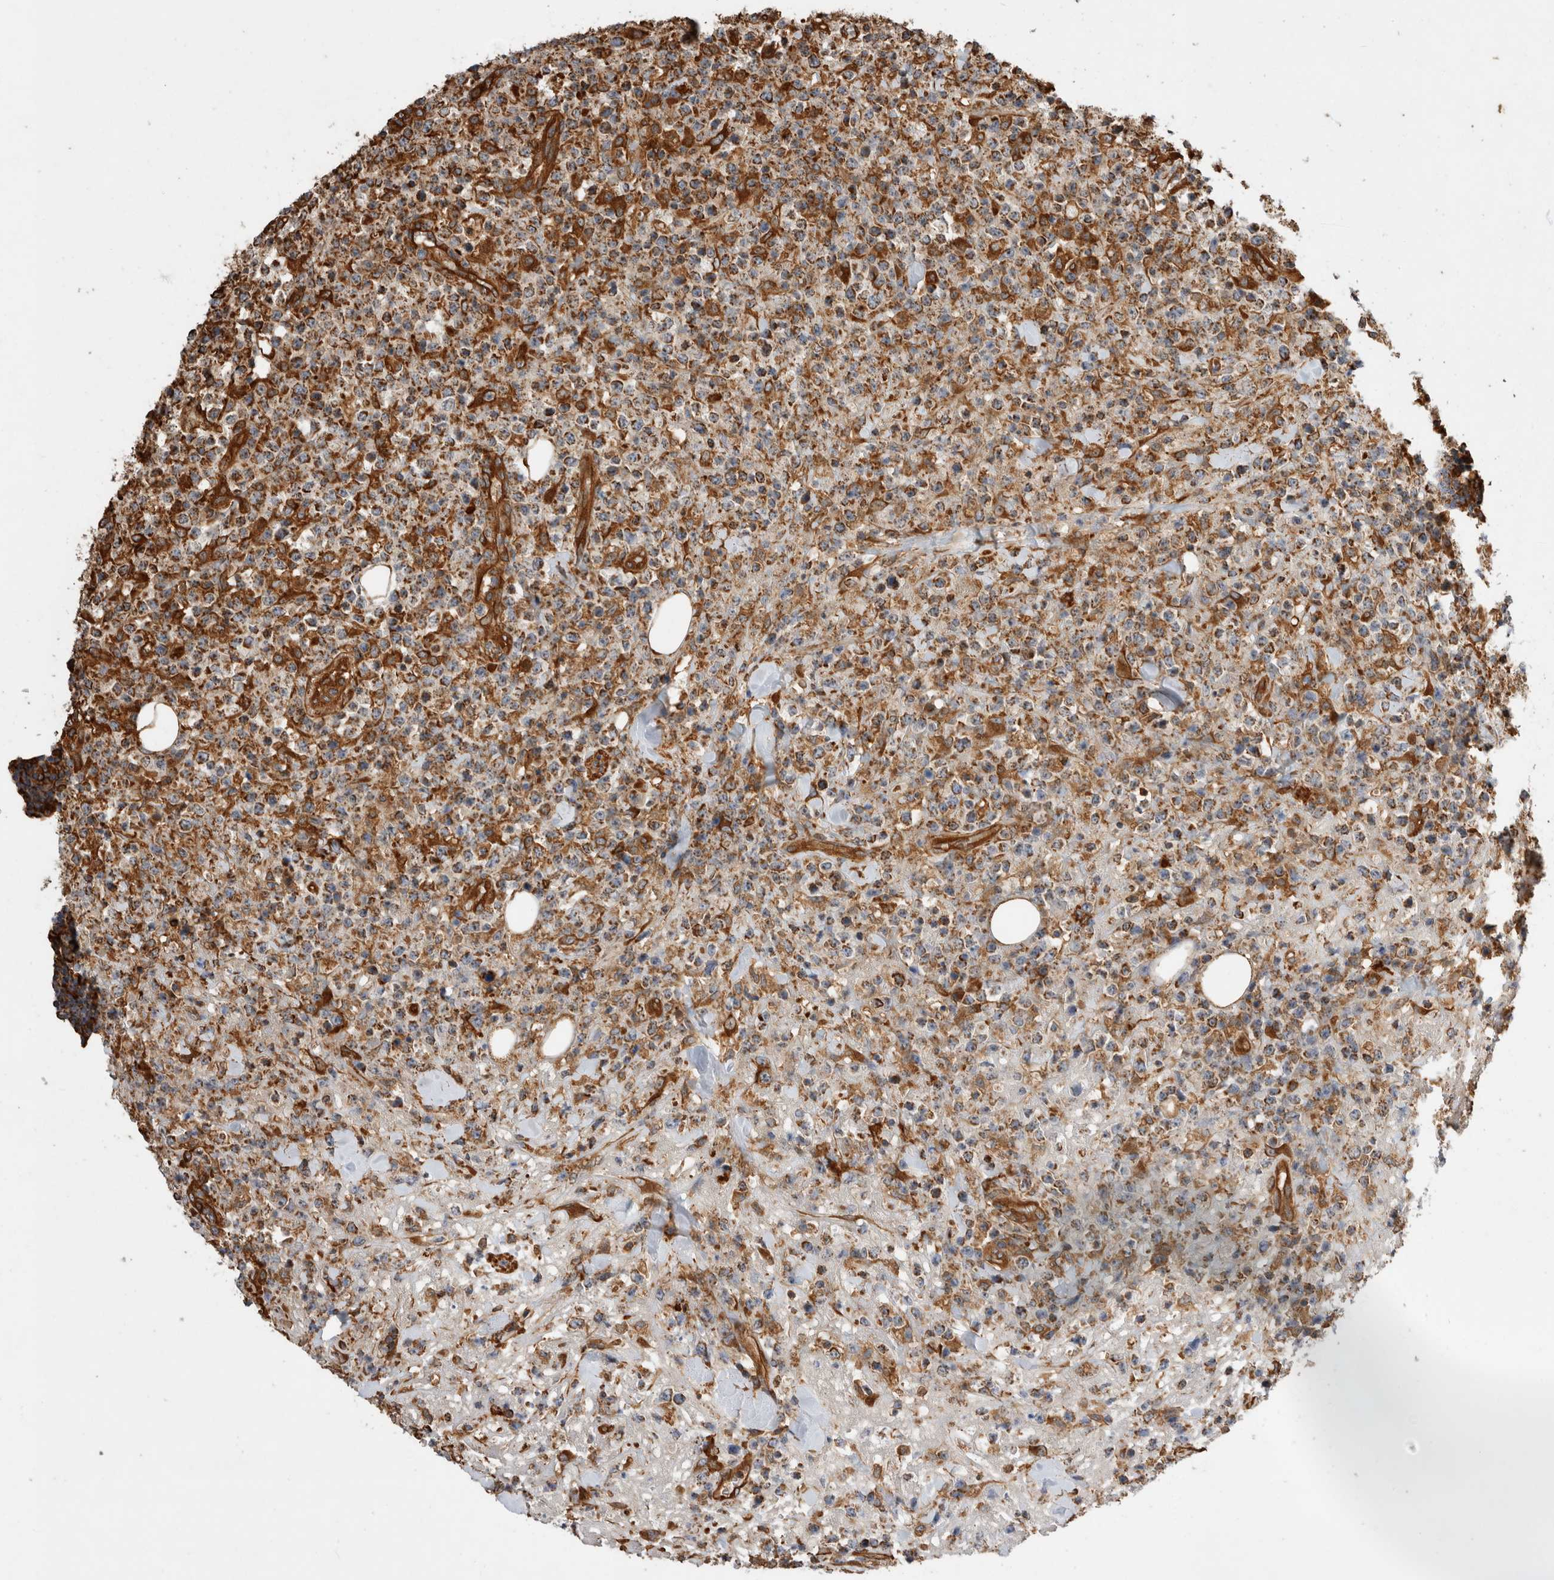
{"staining": {"intensity": "strong", "quantity": "25%-75%", "location": "cytoplasmic/membranous"}, "tissue": "lymphoma", "cell_type": "Tumor cells", "image_type": "cancer", "snomed": [{"axis": "morphology", "description": "Malignant lymphoma, non-Hodgkin's type, High grade"}, {"axis": "topography", "description": "Colon"}], "caption": "An image of human lymphoma stained for a protein demonstrates strong cytoplasmic/membranous brown staining in tumor cells.", "gene": "ZNF397", "patient": {"sex": "female", "age": 53}}